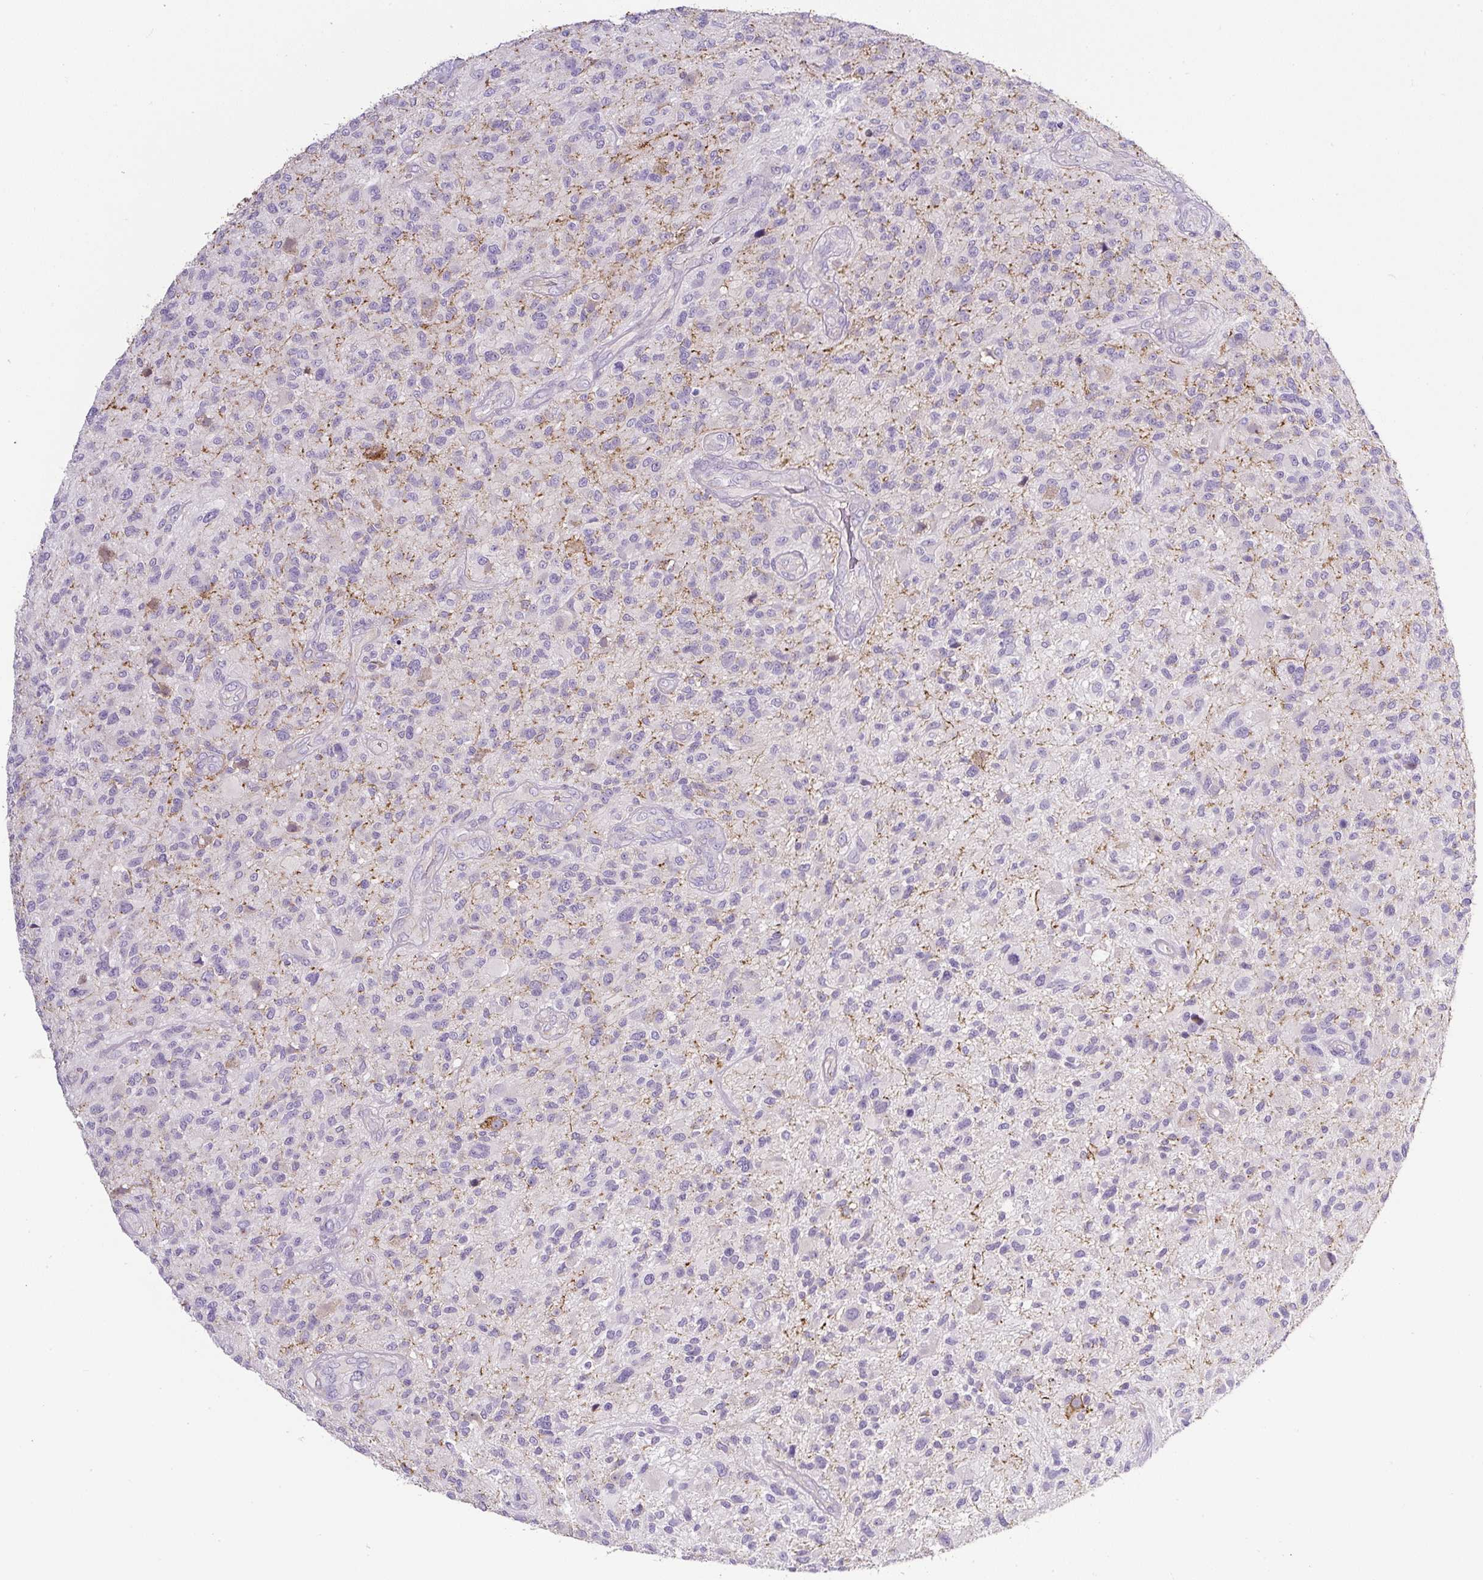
{"staining": {"intensity": "negative", "quantity": "none", "location": "none"}, "tissue": "glioma", "cell_type": "Tumor cells", "image_type": "cancer", "snomed": [{"axis": "morphology", "description": "Glioma, malignant, High grade"}, {"axis": "topography", "description": "Brain"}], "caption": "Immunohistochemical staining of glioma shows no significant positivity in tumor cells.", "gene": "HPS4", "patient": {"sex": "male", "age": 47}}